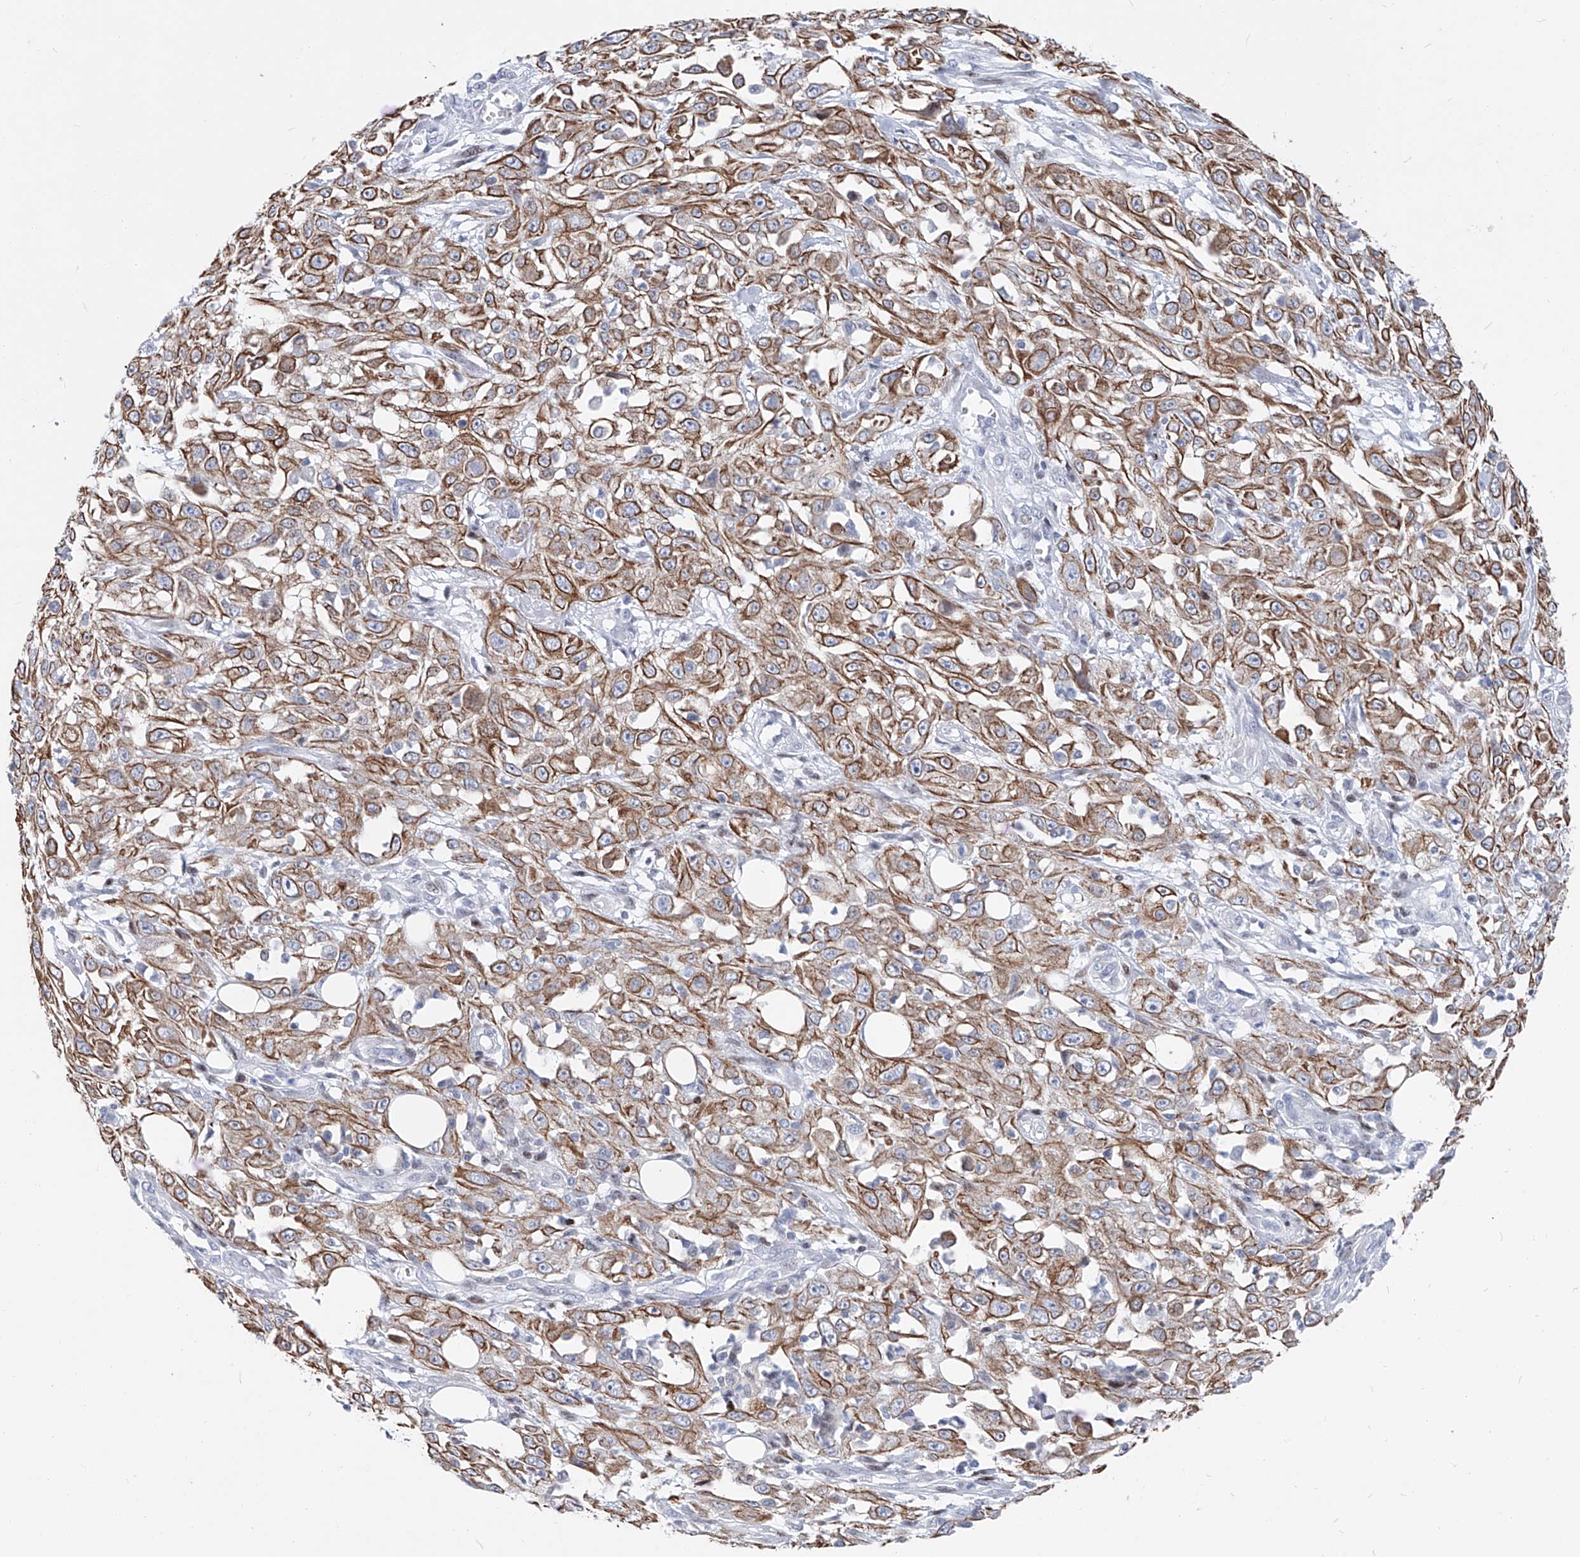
{"staining": {"intensity": "moderate", "quantity": ">75%", "location": "cytoplasmic/membranous"}, "tissue": "skin cancer", "cell_type": "Tumor cells", "image_type": "cancer", "snomed": [{"axis": "morphology", "description": "Squamous cell carcinoma, NOS"}, {"axis": "morphology", "description": "Squamous cell carcinoma, metastatic, NOS"}, {"axis": "topography", "description": "Skin"}, {"axis": "topography", "description": "Lymph node"}], "caption": "Skin metastatic squamous cell carcinoma stained for a protein (brown) shows moderate cytoplasmic/membranous positive staining in about >75% of tumor cells.", "gene": "FRS3", "patient": {"sex": "male", "age": 75}}